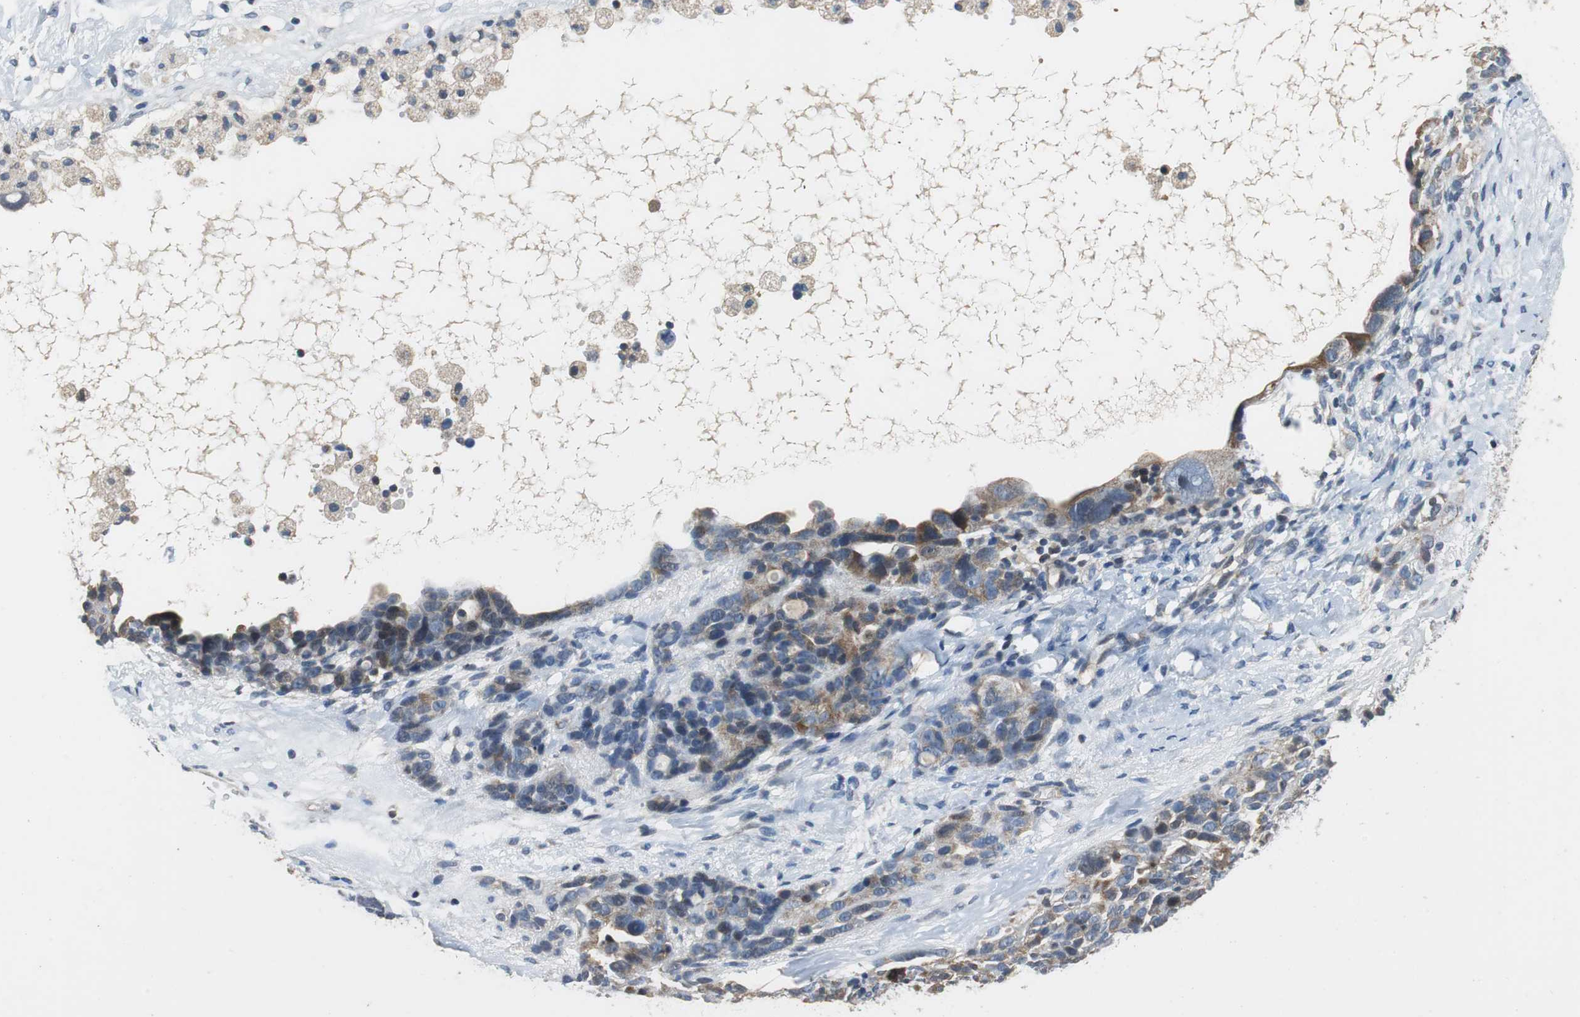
{"staining": {"intensity": "weak", "quantity": "25%-75%", "location": "cytoplasmic/membranous"}, "tissue": "ovarian cancer", "cell_type": "Tumor cells", "image_type": "cancer", "snomed": [{"axis": "morphology", "description": "Cystadenocarcinoma, serous, NOS"}, {"axis": "topography", "description": "Ovary"}], "caption": "A high-resolution photomicrograph shows immunohistochemistry (IHC) staining of serous cystadenocarcinoma (ovarian), which exhibits weak cytoplasmic/membranous staining in approximately 25%-75% of tumor cells.", "gene": "GSDMD", "patient": {"sex": "female", "age": 66}}